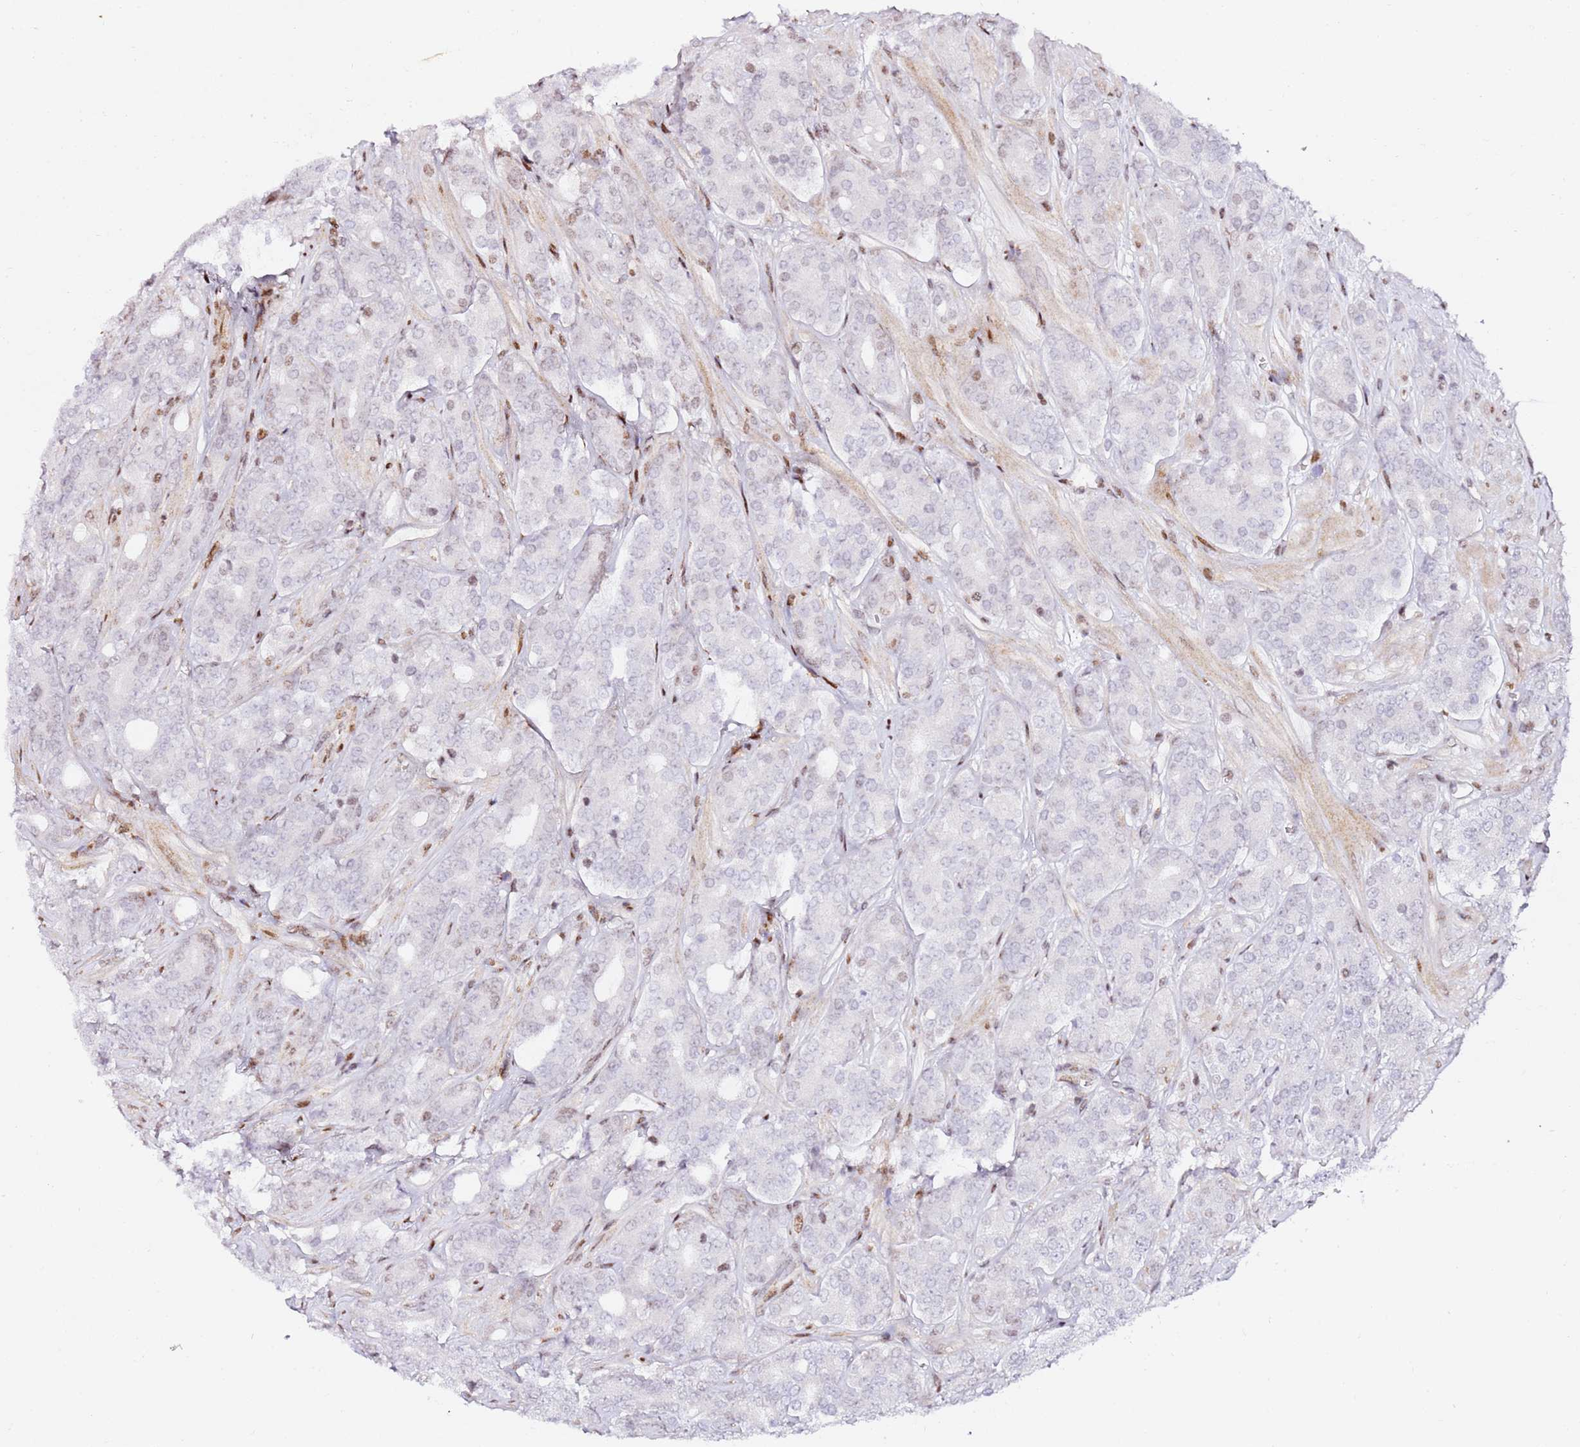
{"staining": {"intensity": "negative", "quantity": "none", "location": "none"}, "tissue": "prostate cancer", "cell_type": "Tumor cells", "image_type": "cancer", "snomed": [{"axis": "morphology", "description": "Adenocarcinoma, High grade"}, {"axis": "topography", "description": "Prostate"}], "caption": "Immunohistochemistry image of neoplastic tissue: human high-grade adenocarcinoma (prostate) stained with DAB (3,3'-diaminobenzidine) shows no significant protein expression in tumor cells.", "gene": "GBP2", "patient": {"sex": "male", "age": 62}}